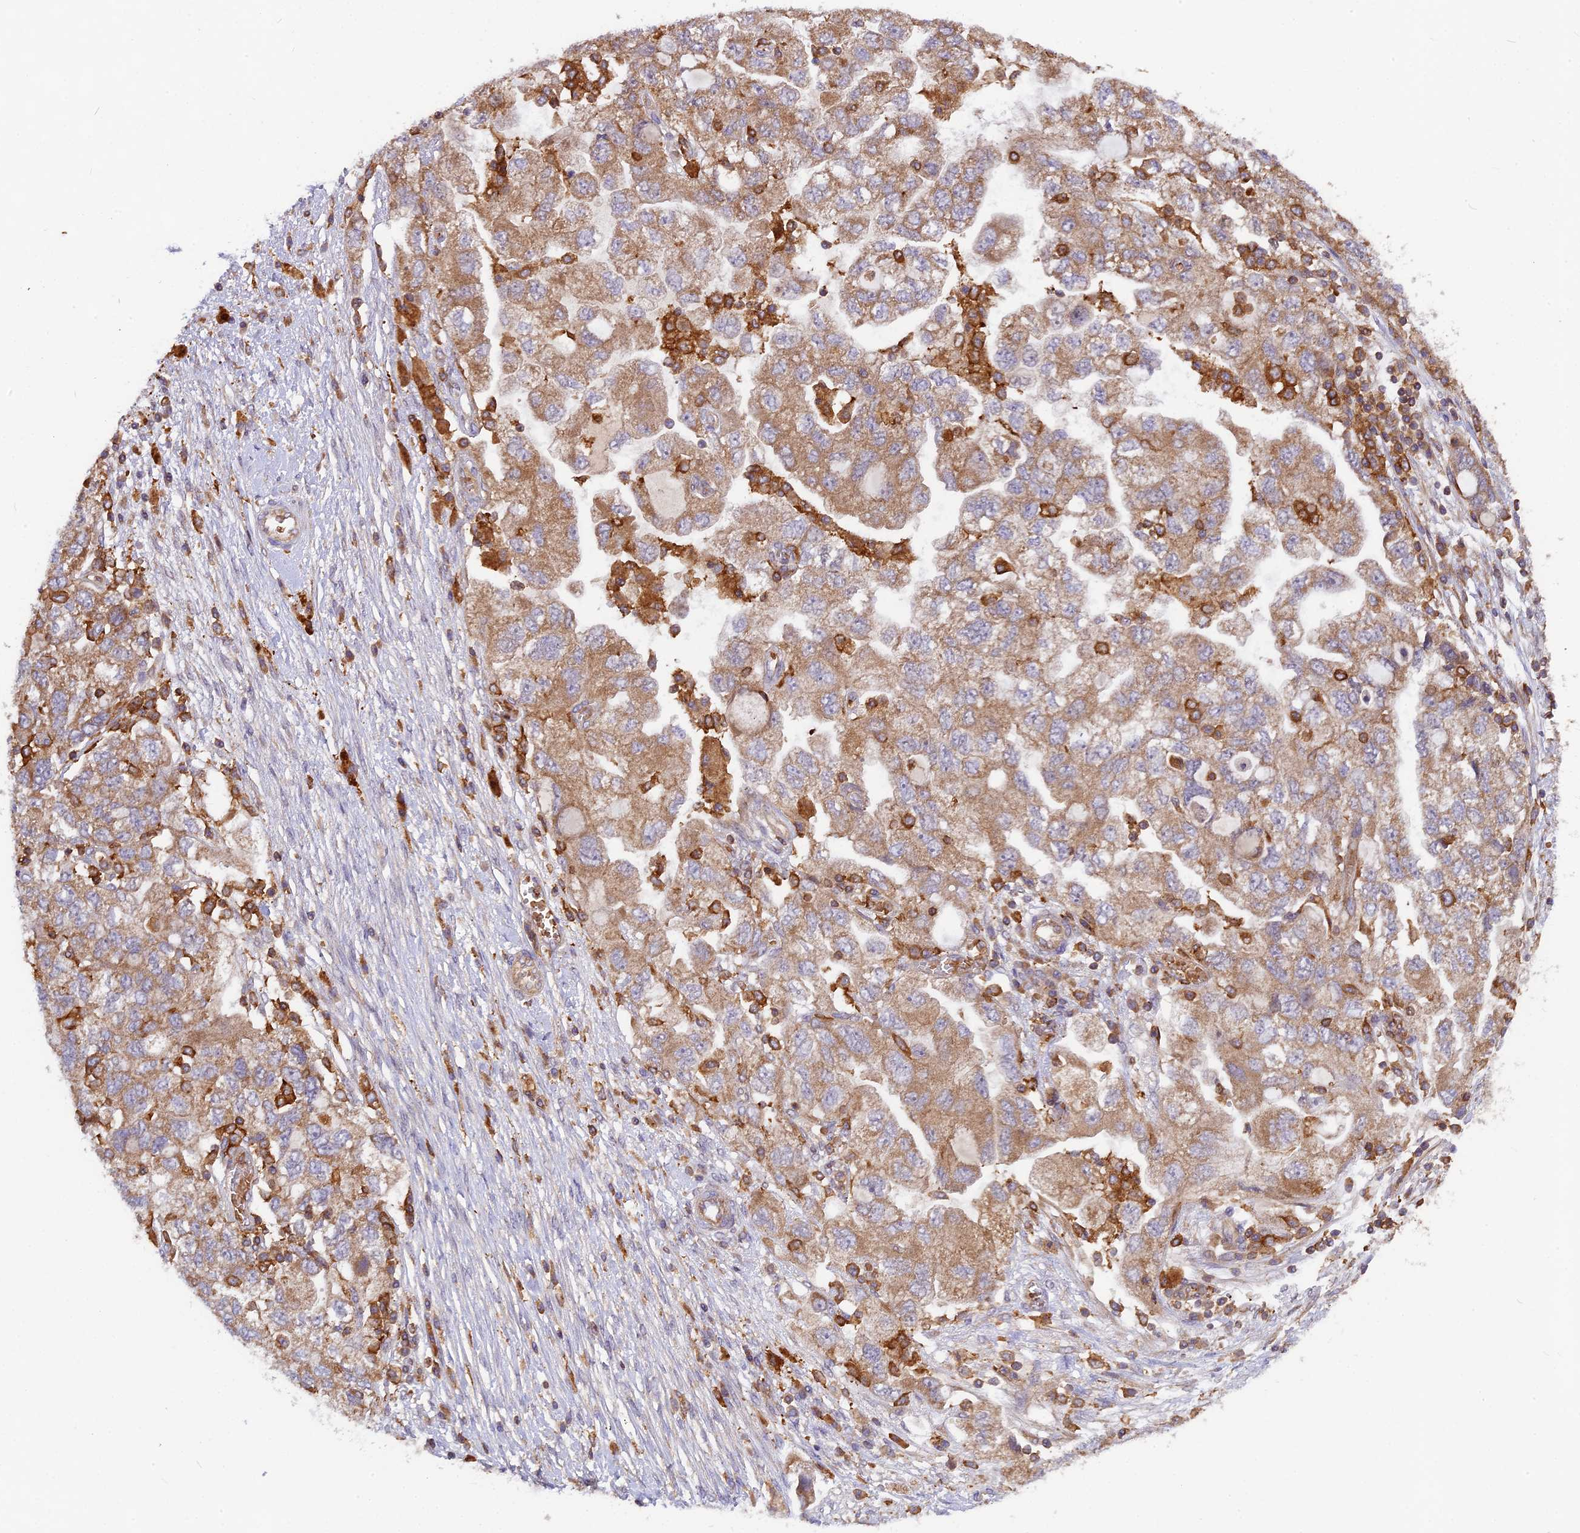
{"staining": {"intensity": "moderate", "quantity": ">75%", "location": "cytoplasmic/membranous"}, "tissue": "ovarian cancer", "cell_type": "Tumor cells", "image_type": "cancer", "snomed": [{"axis": "morphology", "description": "Carcinoma, NOS"}, {"axis": "morphology", "description": "Cystadenocarcinoma, serous, NOS"}, {"axis": "topography", "description": "Ovary"}], "caption": "The photomicrograph demonstrates staining of serous cystadenocarcinoma (ovarian), revealing moderate cytoplasmic/membranous protein expression (brown color) within tumor cells.", "gene": "MYO9B", "patient": {"sex": "female", "age": 69}}